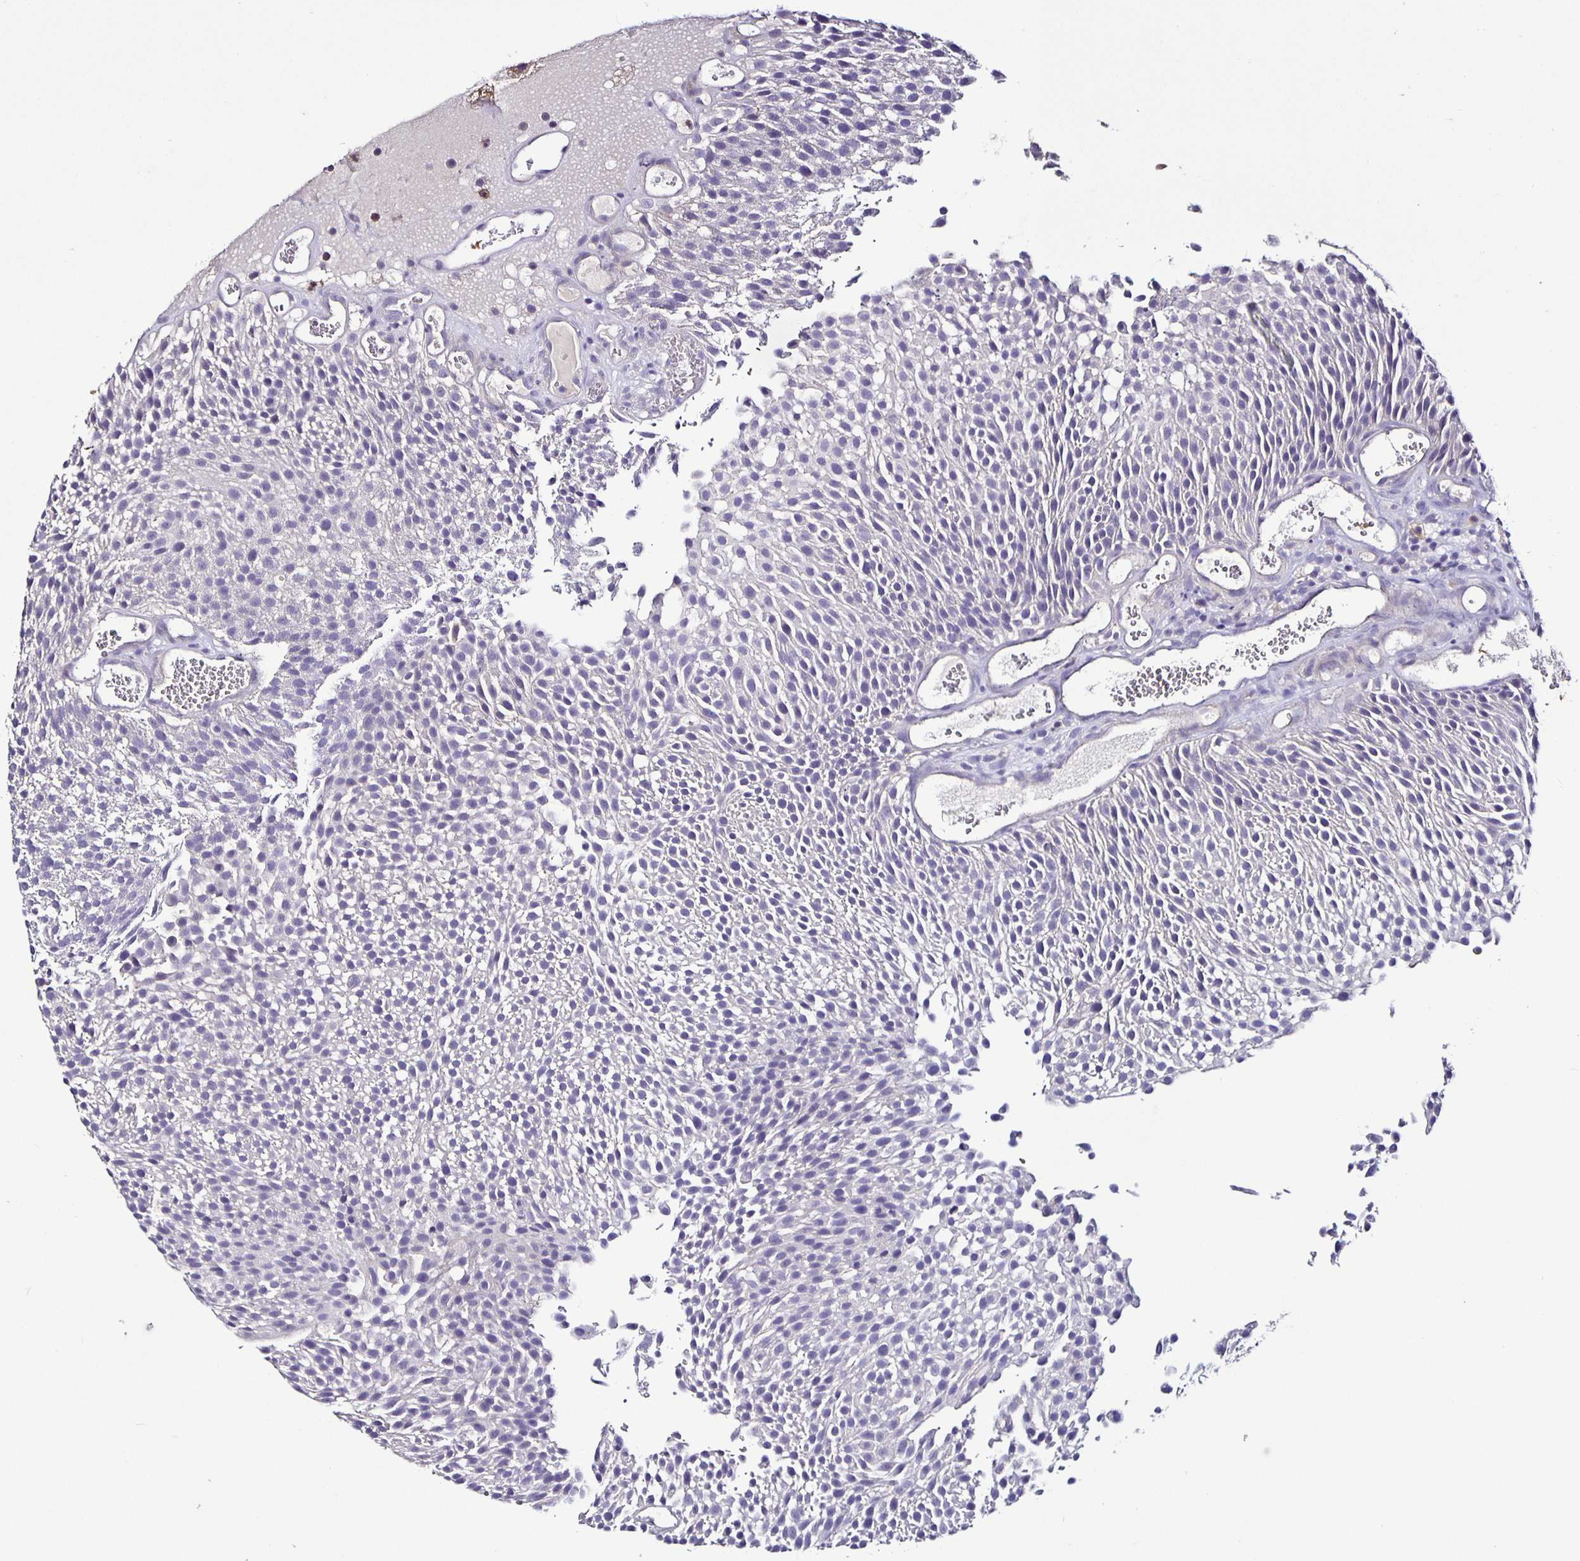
{"staining": {"intensity": "negative", "quantity": "none", "location": "none"}, "tissue": "urothelial cancer", "cell_type": "Tumor cells", "image_type": "cancer", "snomed": [{"axis": "morphology", "description": "Urothelial carcinoma, Low grade"}, {"axis": "topography", "description": "Urinary bladder"}], "caption": "Immunohistochemistry image of neoplastic tissue: urothelial carcinoma (low-grade) stained with DAB exhibits no significant protein positivity in tumor cells. (DAB immunohistochemistry (IHC) with hematoxylin counter stain).", "gene": "FCER1A", "patient": {"sex": "female", "age": 79}}